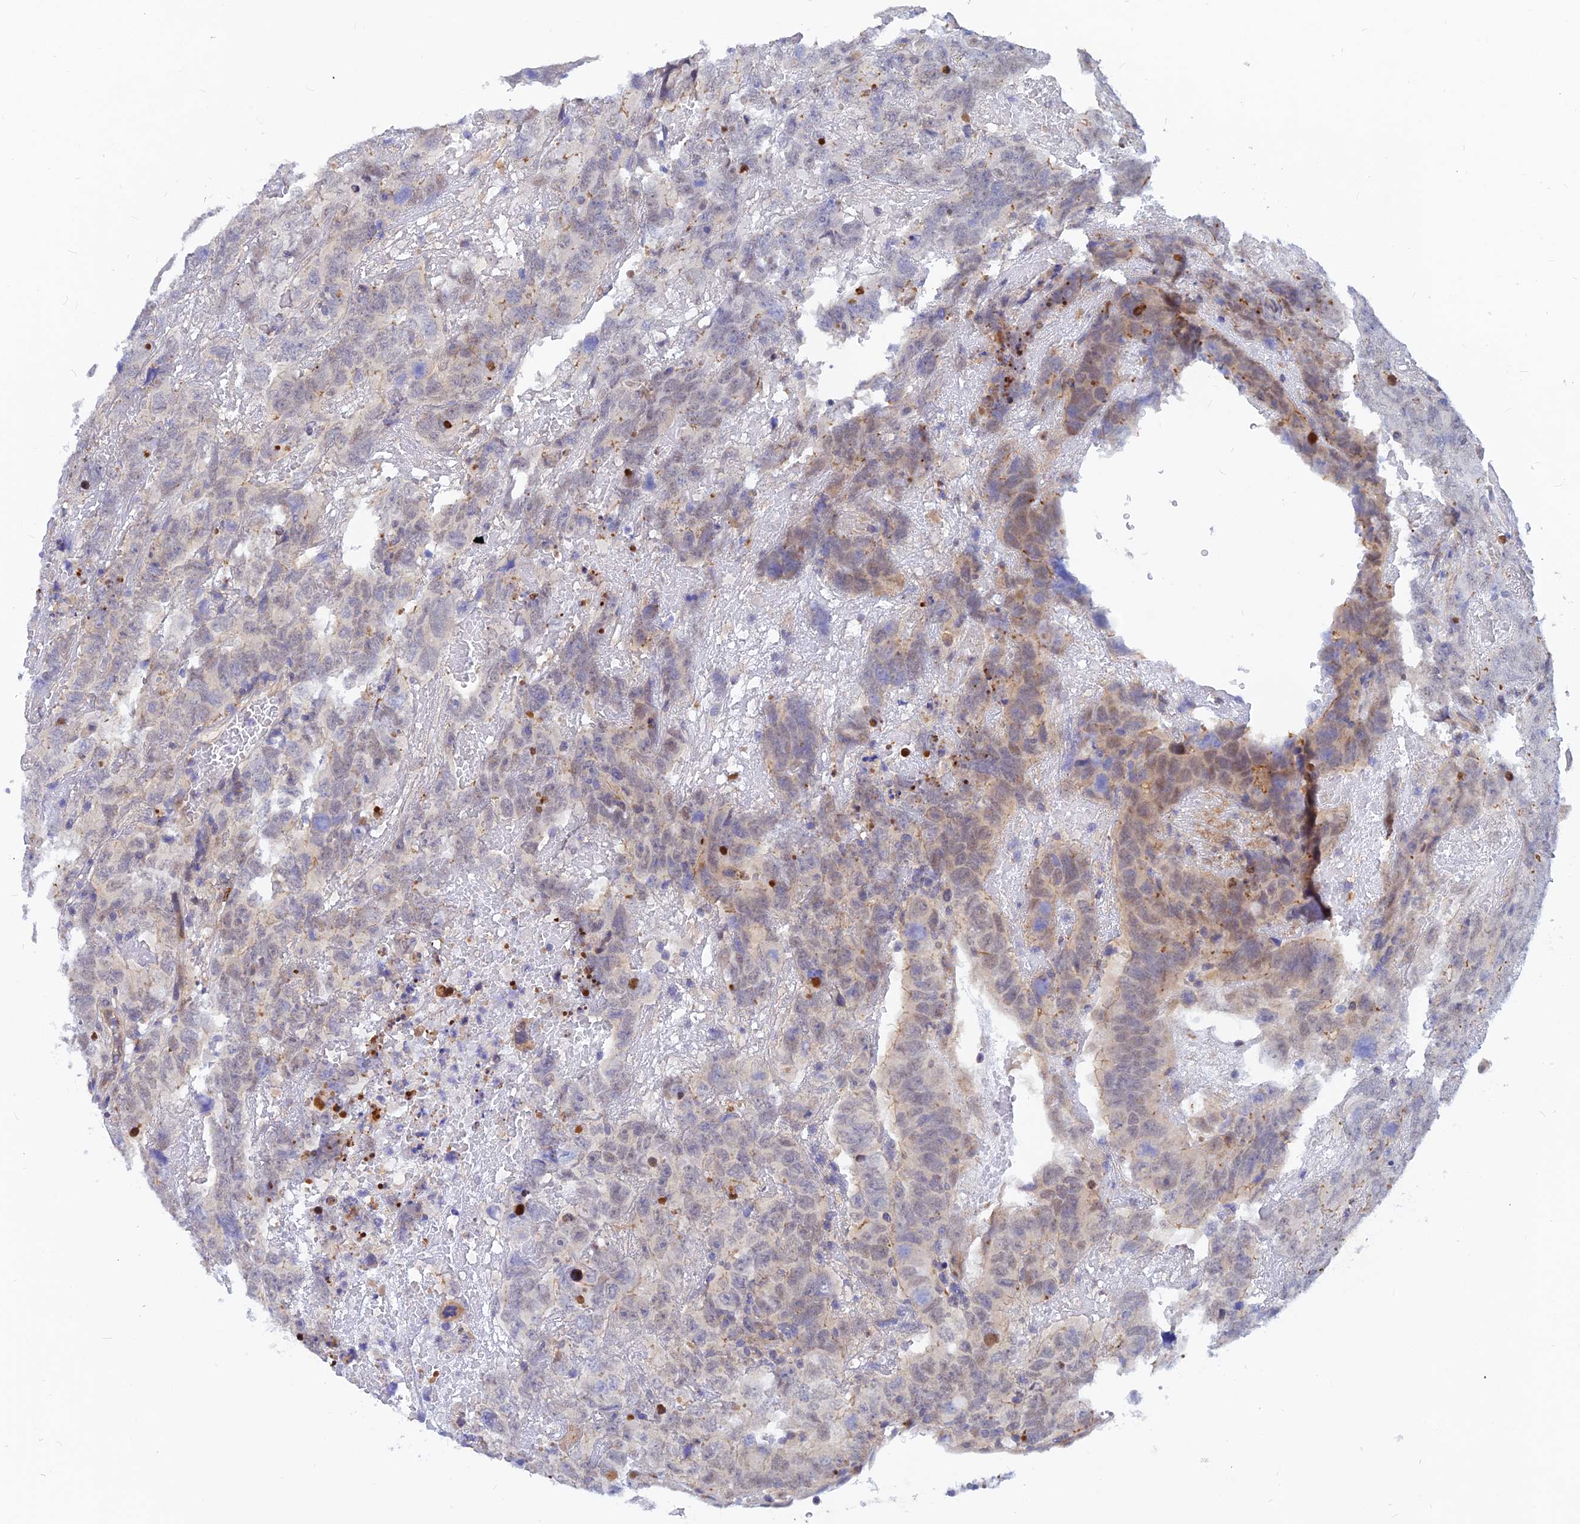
{"staining": {"intensity": "weak", "quantity": "25%-75%", "location": "nuclear"}, "tissue": "testis cancer", "cell_type": "Tumor cells", "image_type": "cancer", "snomed": [{"axis": "morphology", "description": "Carcinoma, Embryonal, NOS"}, {"axis": "topography", "description": "Testis"}], "caption": "This photomicrograph displays immunohistochemistry (IHC) staining of human testis embryonal carcinoma, with low weak nuclear expression in about 25%-75% of tumor cells.", "gene": "DNAJC16", "patient": {"sex": "male", "age": 45}}